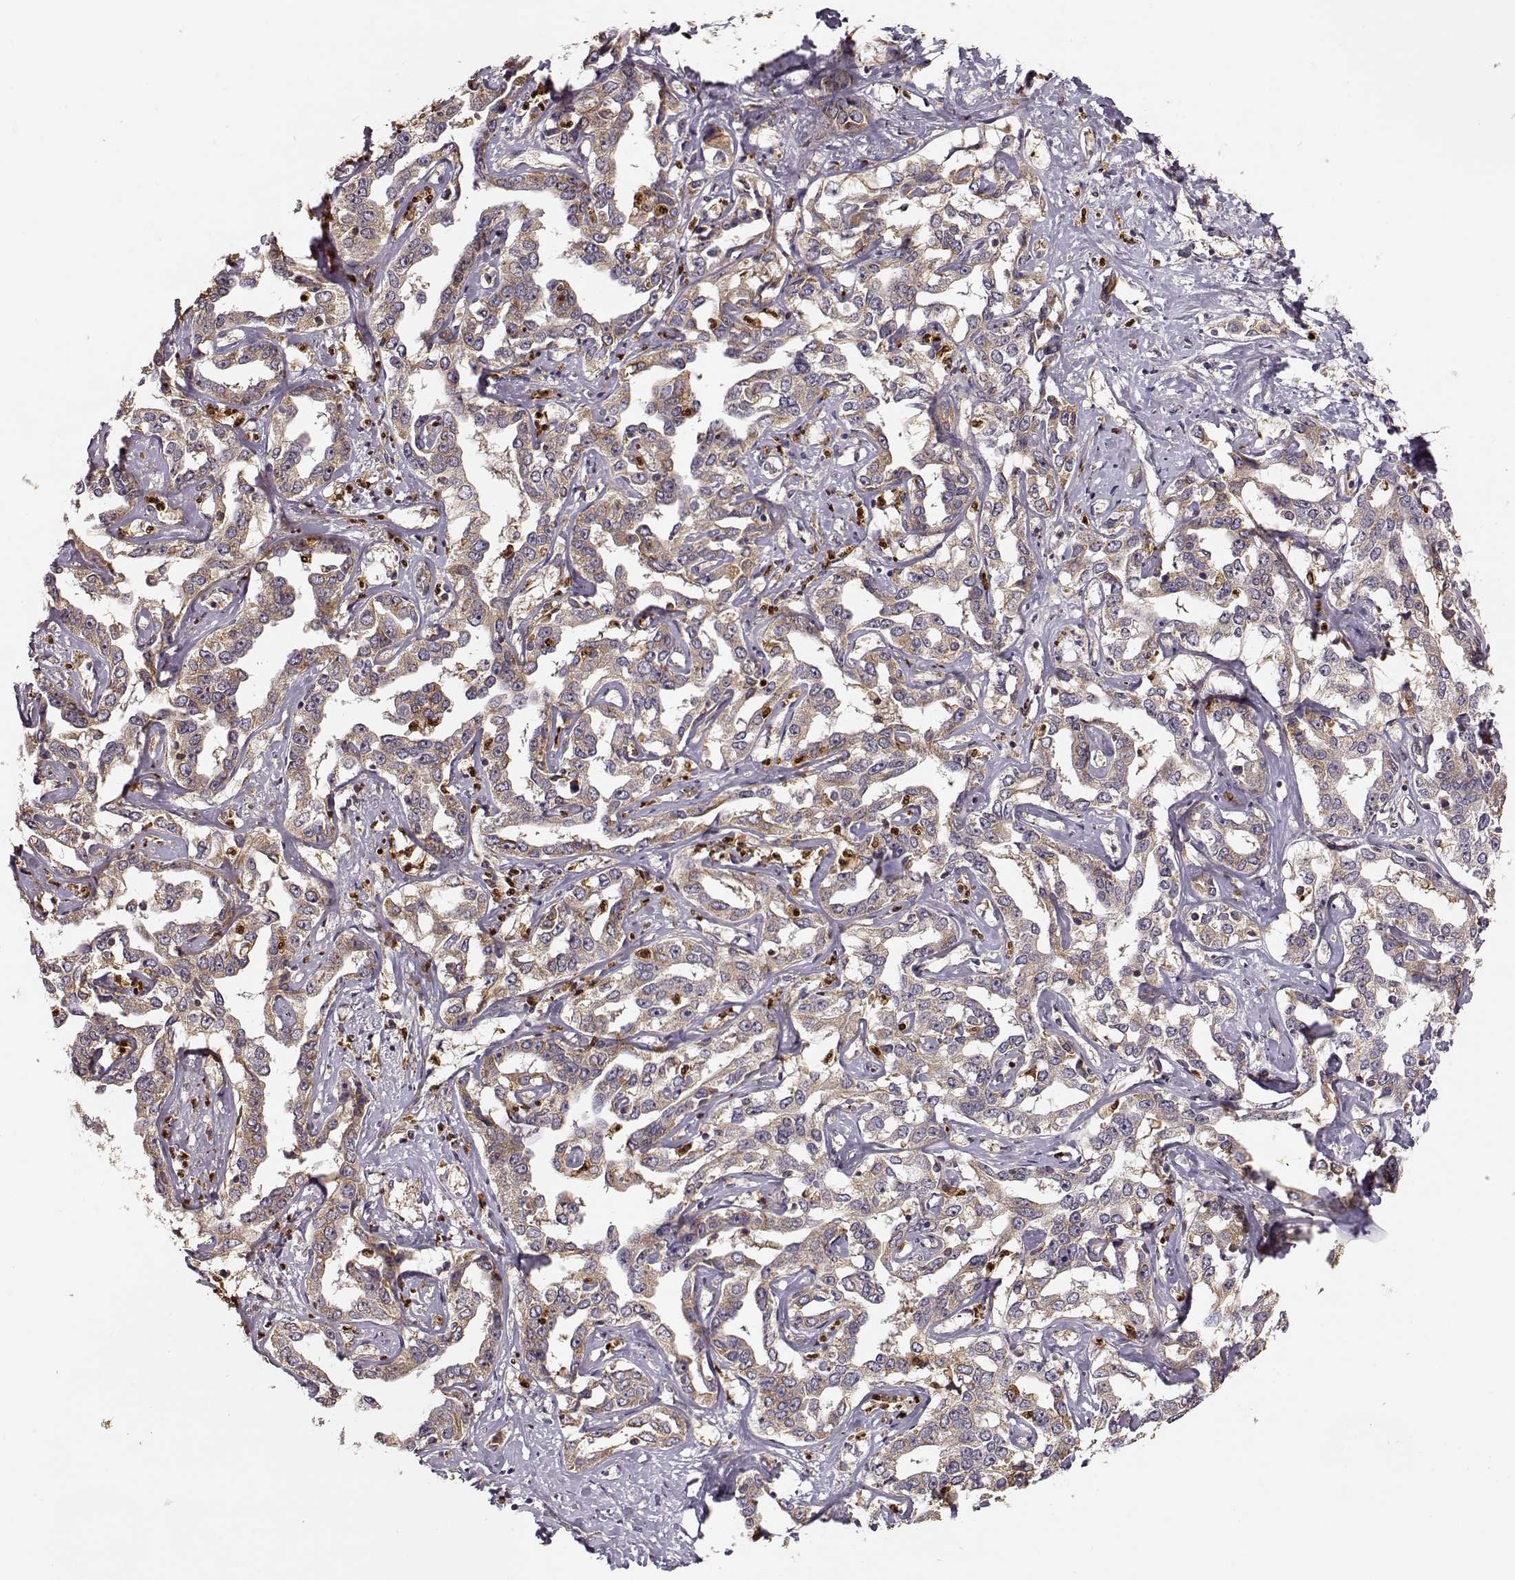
{"staining": {"intensity": "weak", "quantity": ">75%", "location": "cytoplasmic/membranous"}, "tissue": "liver cancer", "cell_type": "Tumor cells", "image_type": "cancer", "snomed": [{"axis": "morphology", "description": "Cholangiocarcinoma"}, {"axis": "topography", "description": "Liver"}], "caption": "Tumor cells reveal weak cytoplasmic/membranous positivity in approximately >75% of cells in liver cholangiocarcinoma.", "gene": "ARHGEF2", "patient": {"sex": "male", "age": 59}}